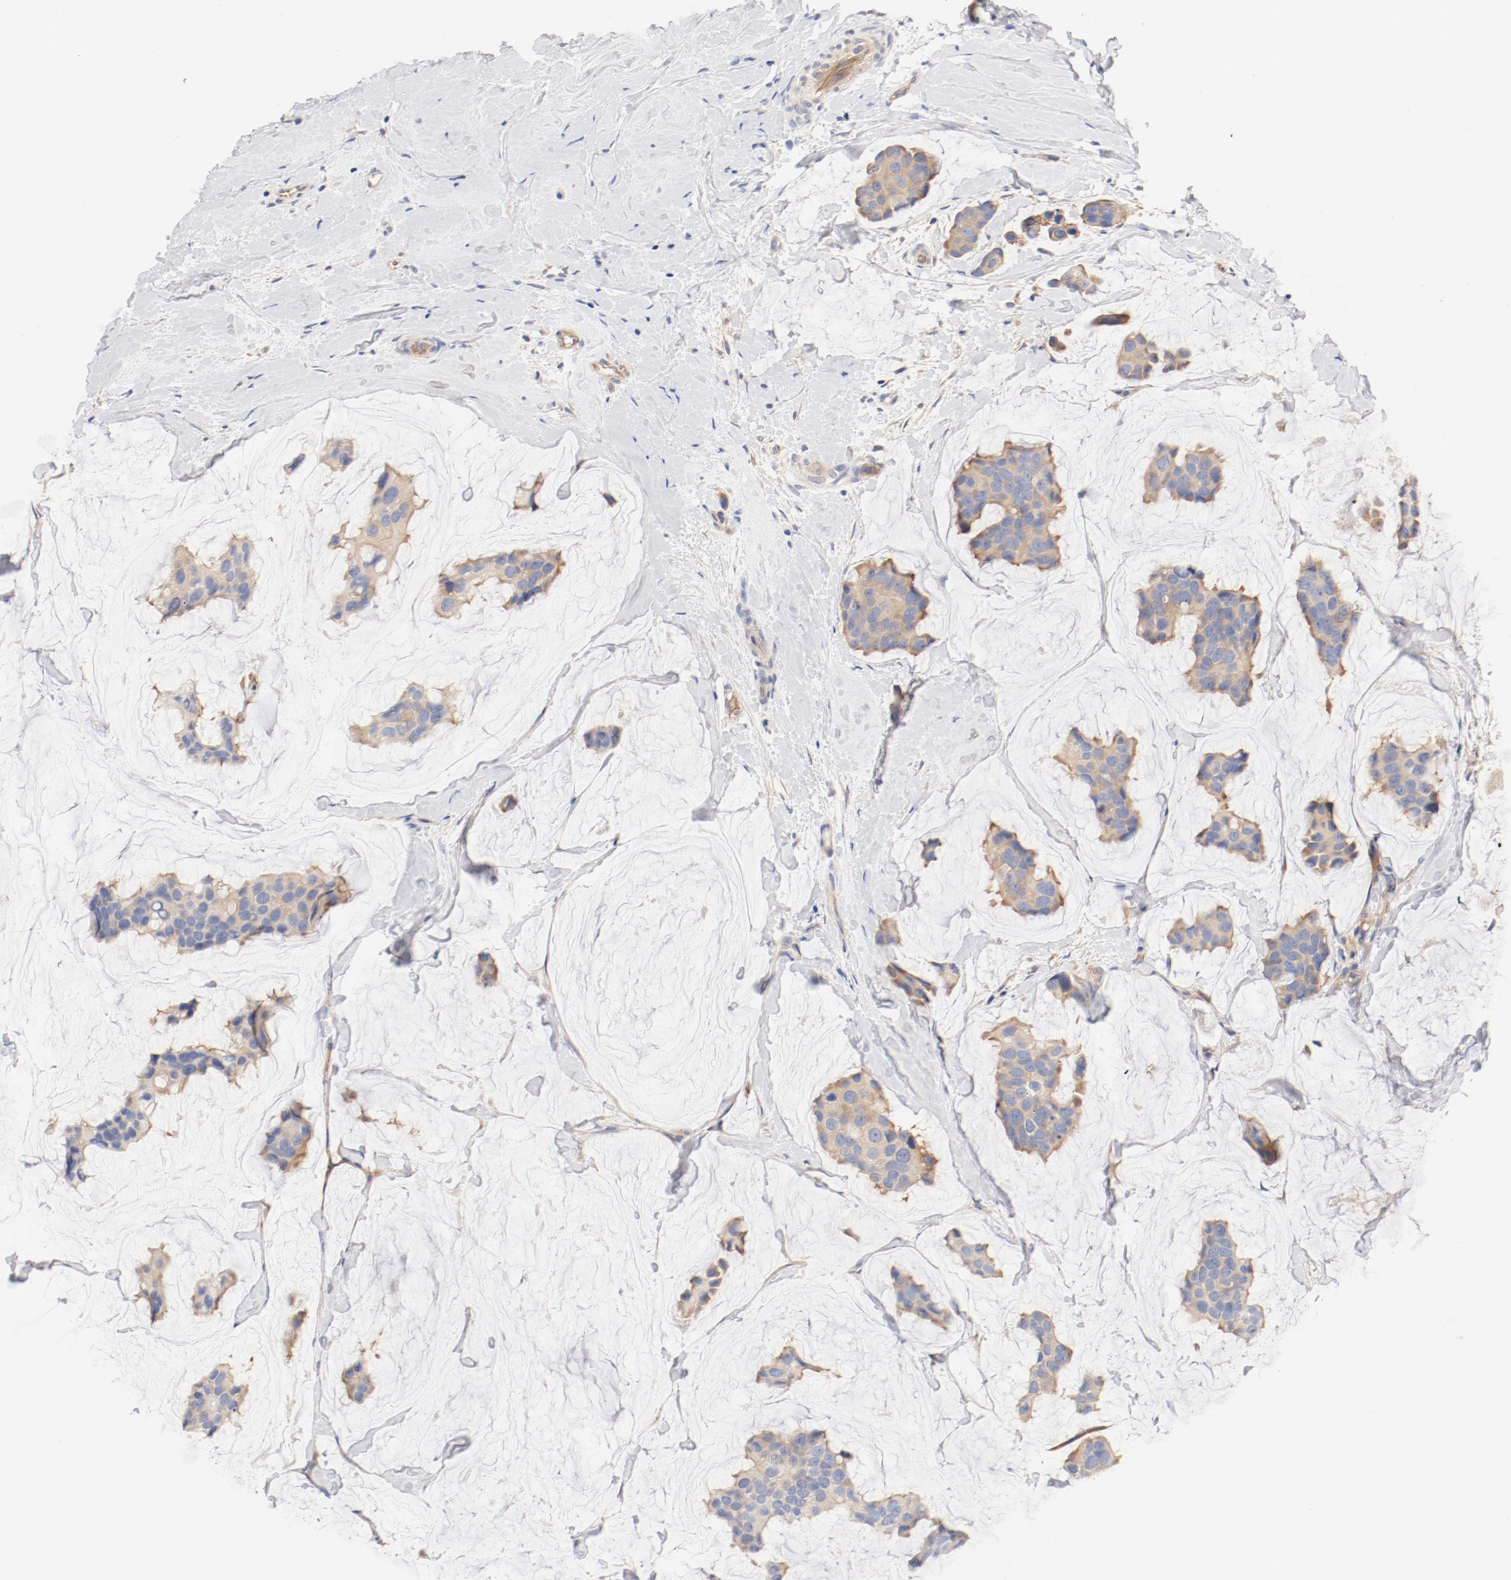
{"staining": {"intensity": "weak", "quantity": ">75%", "location": "cytoplasmic/membranous"}, "tissue": "breast cancer", "cell_type": "Tumor cells", "image_type": "cancer", "snomed": [{"axis": "morphology", "description": "Normal tissue, NOS"}, {"axis": "morphology", "description": "Duct carcinoma"}, {"axis": "topography", "description": "Breast"}], "caption": "Breast intraductal carcinoma tissue reveals weak cytoplasmic/membranous expression in about >75% of tumor cells, visualized by immunohistochemistry.", "gene": "DYNC1H1", "patient": {"sex": "female", "age": 50}}